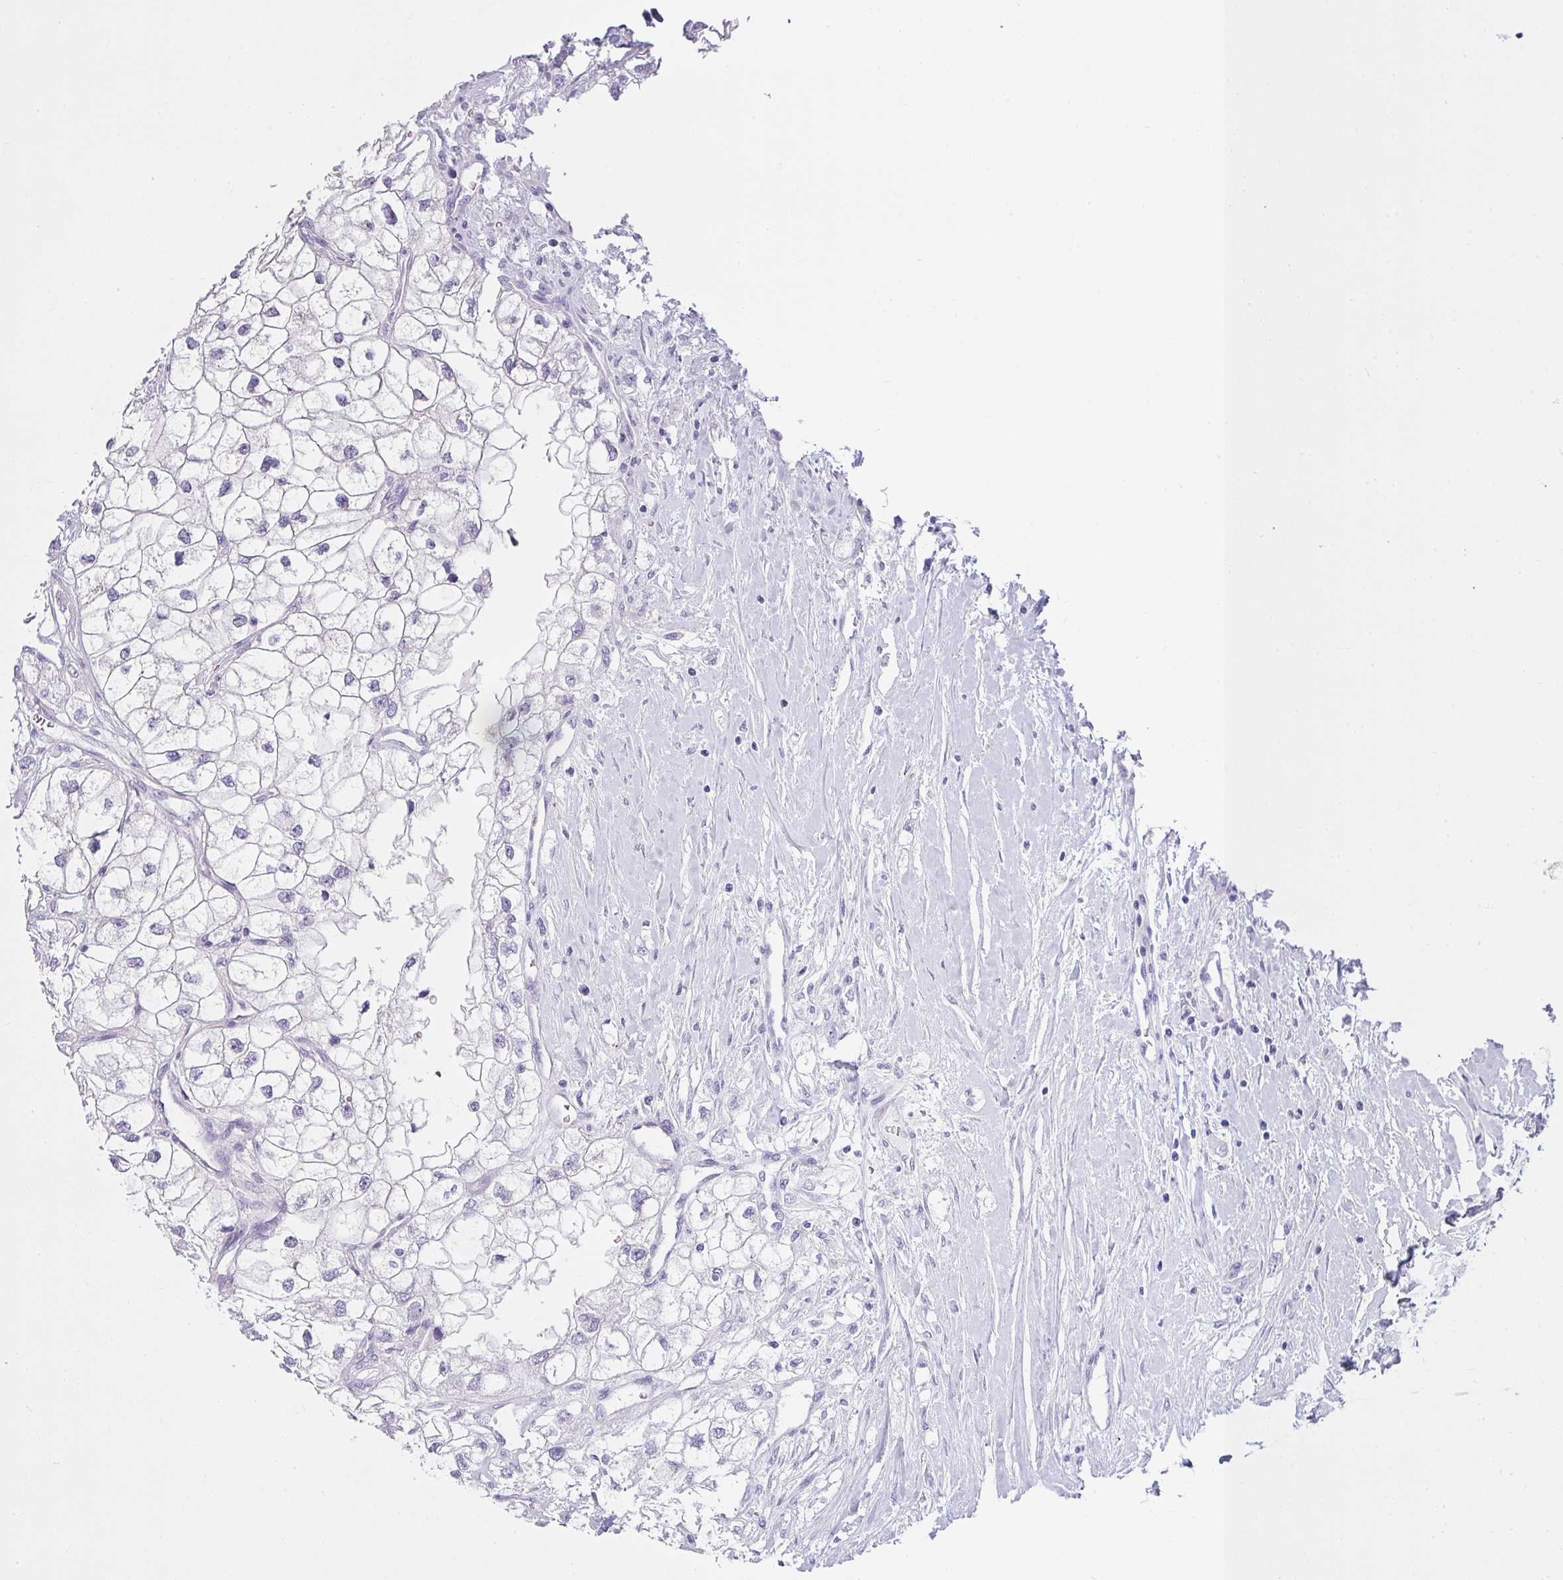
{"staining": {"intensity": "negative", "quantity": "none", "location": "none"}, "tissue": "renal cancer", "cell_type": "Tumor cells", "image_type": "cancer", "snomed": [{"axis": "morphology", "description": "Adenocarcinoma, NOS"}, {"axis": "topography", "description": "Kidney"}], "caption": "A micrograph of human adenocarcinoma (renal) is negative for staining in tumor cells. (DAB immunohistochemistry, high magnification).", "gene": "VCY1B", "patient": {"sex": "male", "age": 59}}